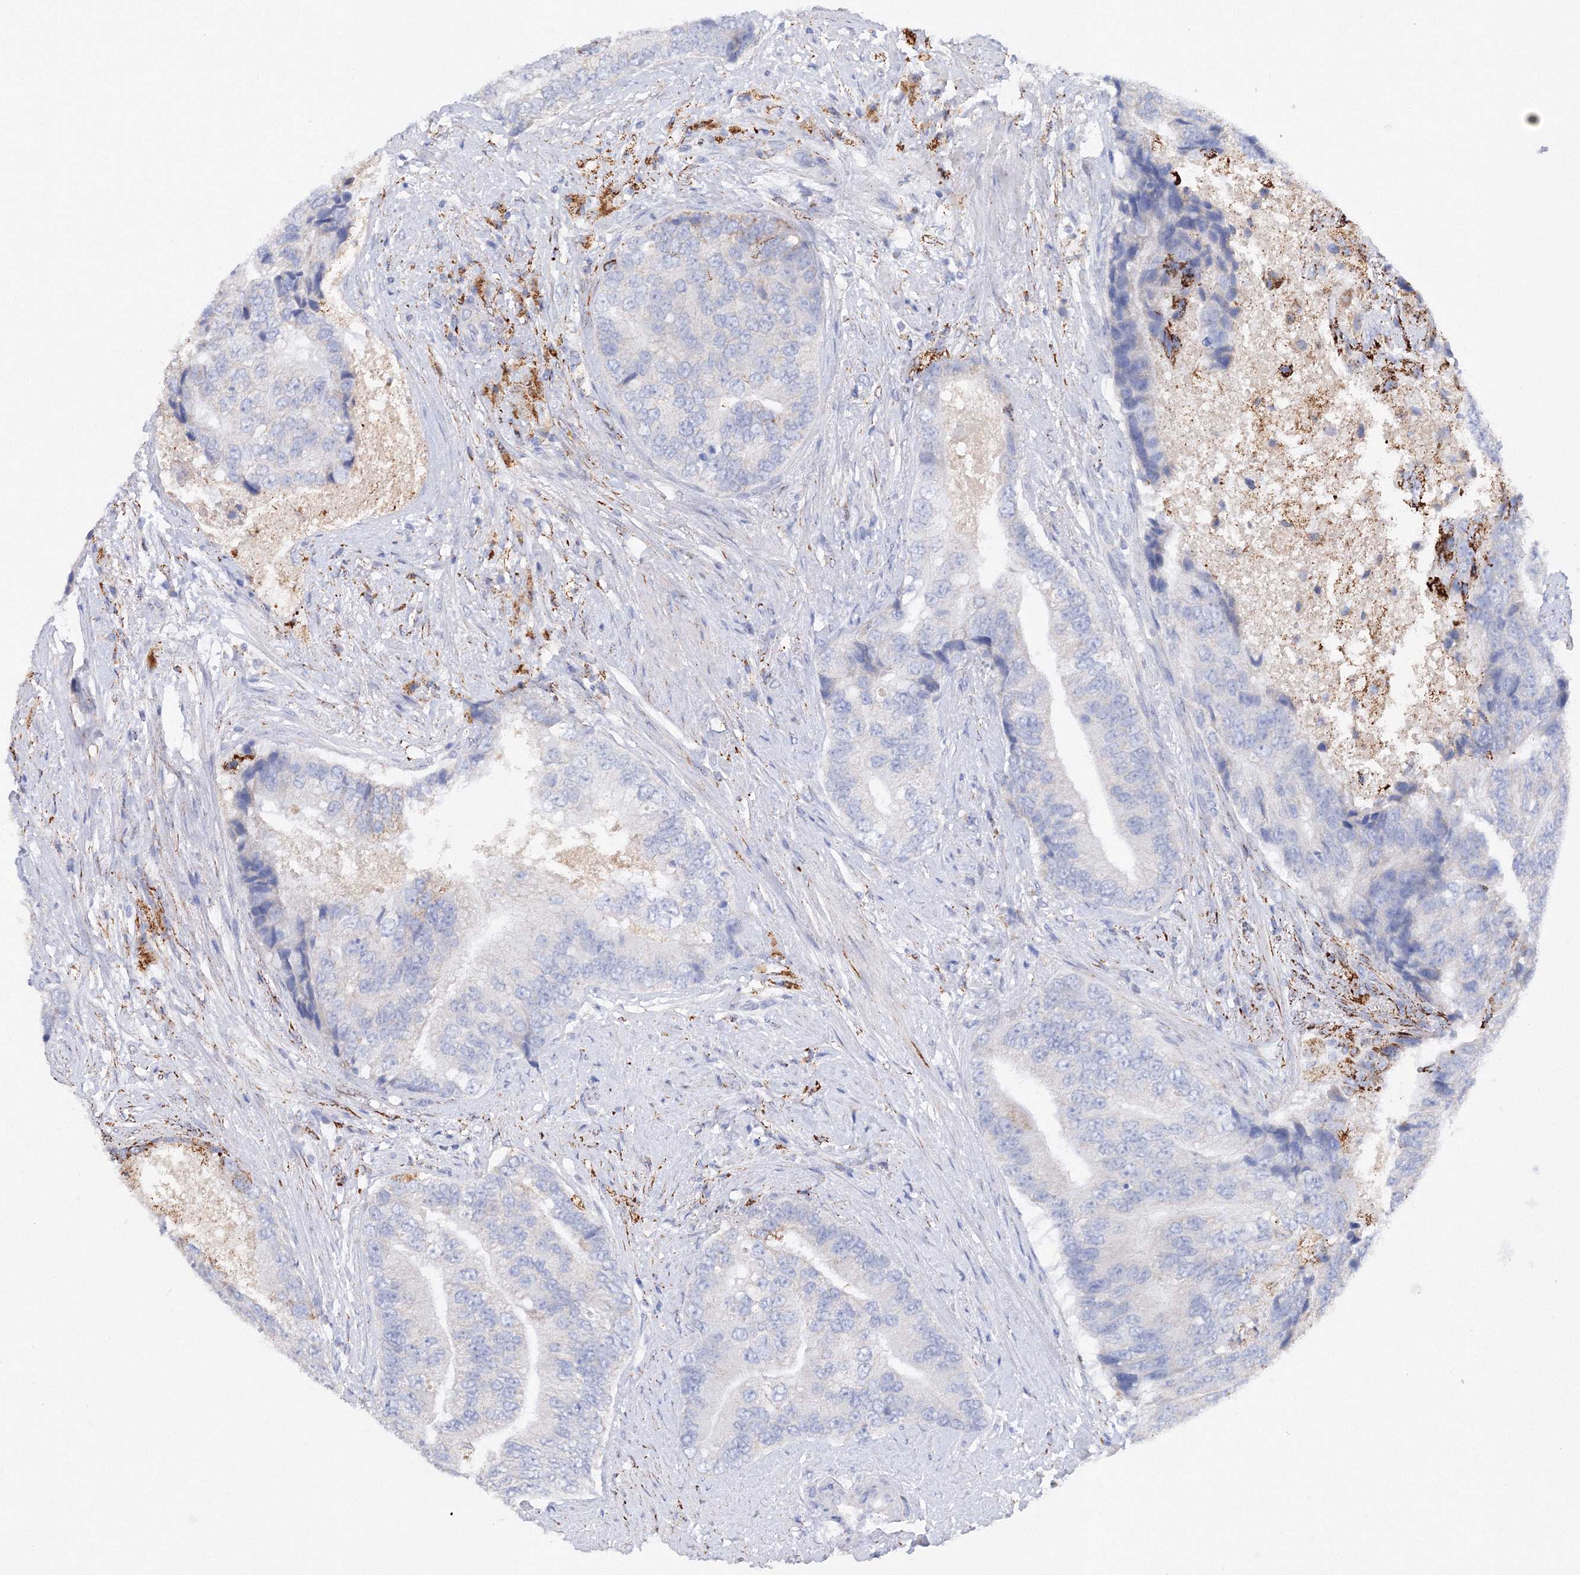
{"staining": {"intensity": "negative", "quantity": "none", "location": "none"}, "tissue": "prostate cancer", "cell_type": "Tumor cells", "image_type": "cancer", "snomed": [{"axis": "morphology", "description": "Adenocarcinoma, High grade"}, {"axis": "topography", "description": "Prostate"}], "caption": "IHC of human adenocarcinoma (high-grade) (prostate) reveals no positivity in tumor cells.", "gene": "MERTK", "patient": {"sex": "male", "age": 70}}